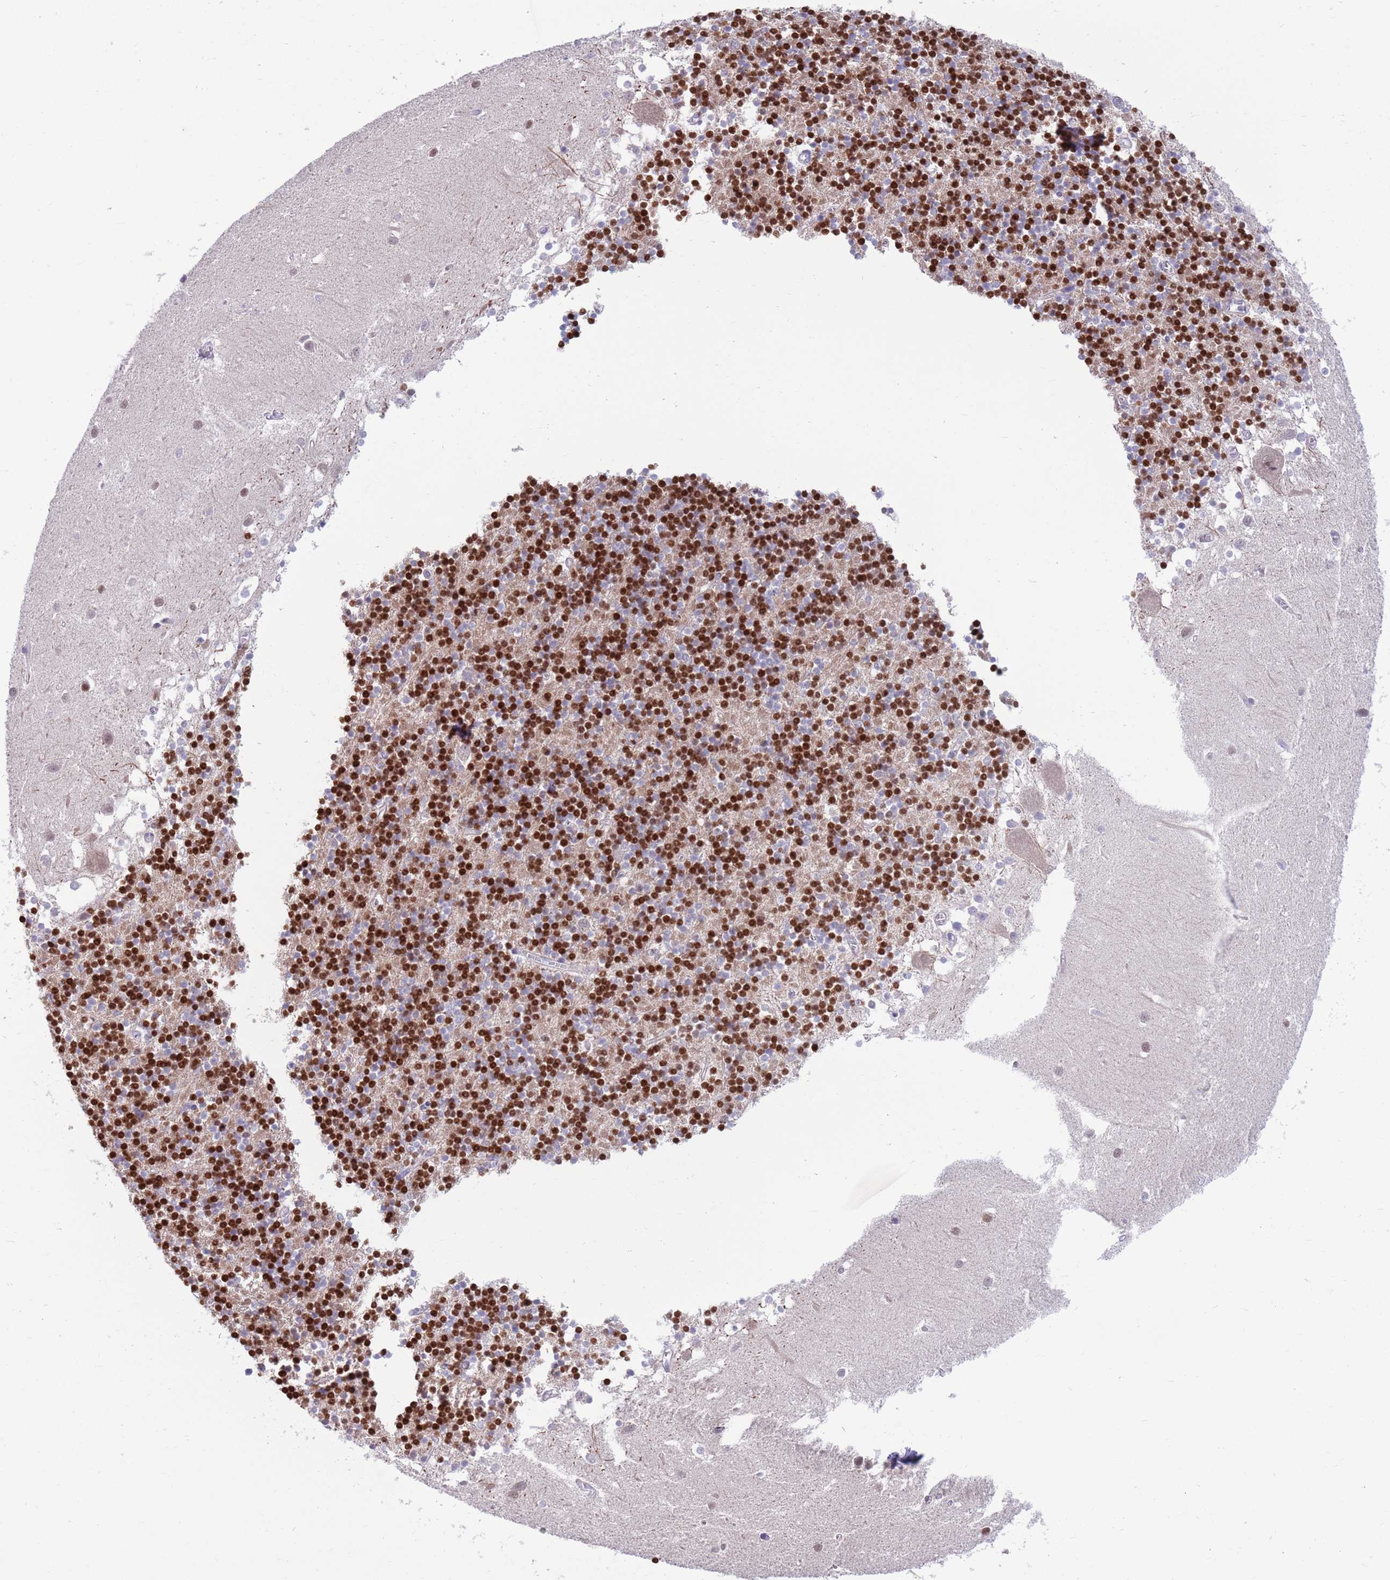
{"staining": {"intensity": "strong", "quantity": "25%-75%", "location": "nuclear"}, "tissue": "cerebellum", "cell_type": "Cells in granular layer", "image_type": "normal", "snomed": [{"axis": "morphology", "description": "Normal tissue, NOS"}, {"axis": "topography", "description": "Cerebellum"}], "caption": "Strong nuclear staining for a protein is seen in approximately 25%-75% of cells in granular layer of benign cerebellum using IHC.", "gene": "KLHL29", "patient": {"sex": "male", "age": 54}}